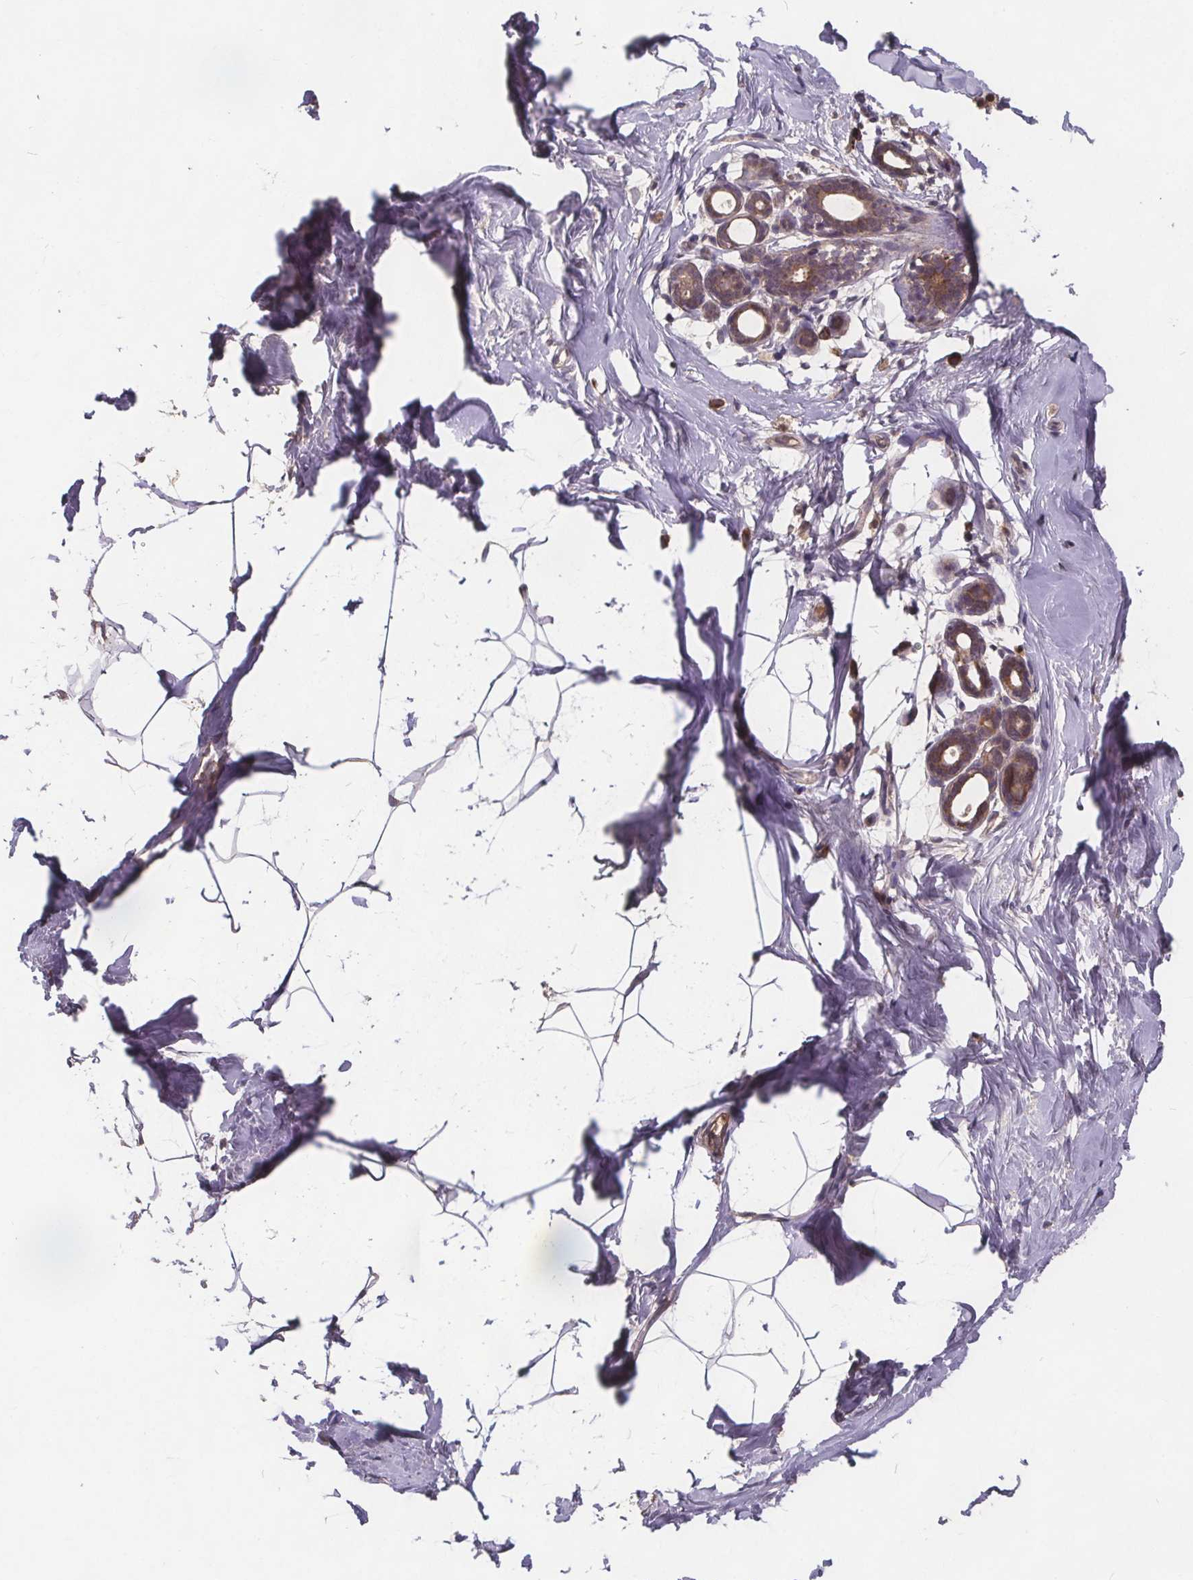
{"staining": {"intensity": "negative", "quantity": "none", "location": "none"}, "tissue": "breast", "cell_type": "Adipocytes", "image_type": "normal", "snomed": [{"axis": "morphology", "description": "Normal tissue, NOS"}, {"axis": "topography", "description": "Breast"}], "caption": "An immunohistochemistry (IHC) photomicrograph of normal breast is shown. There is no staining in adipocytes of breast.", "gene": "USP9X", "patient": {"sex": "female", "age": 32}}